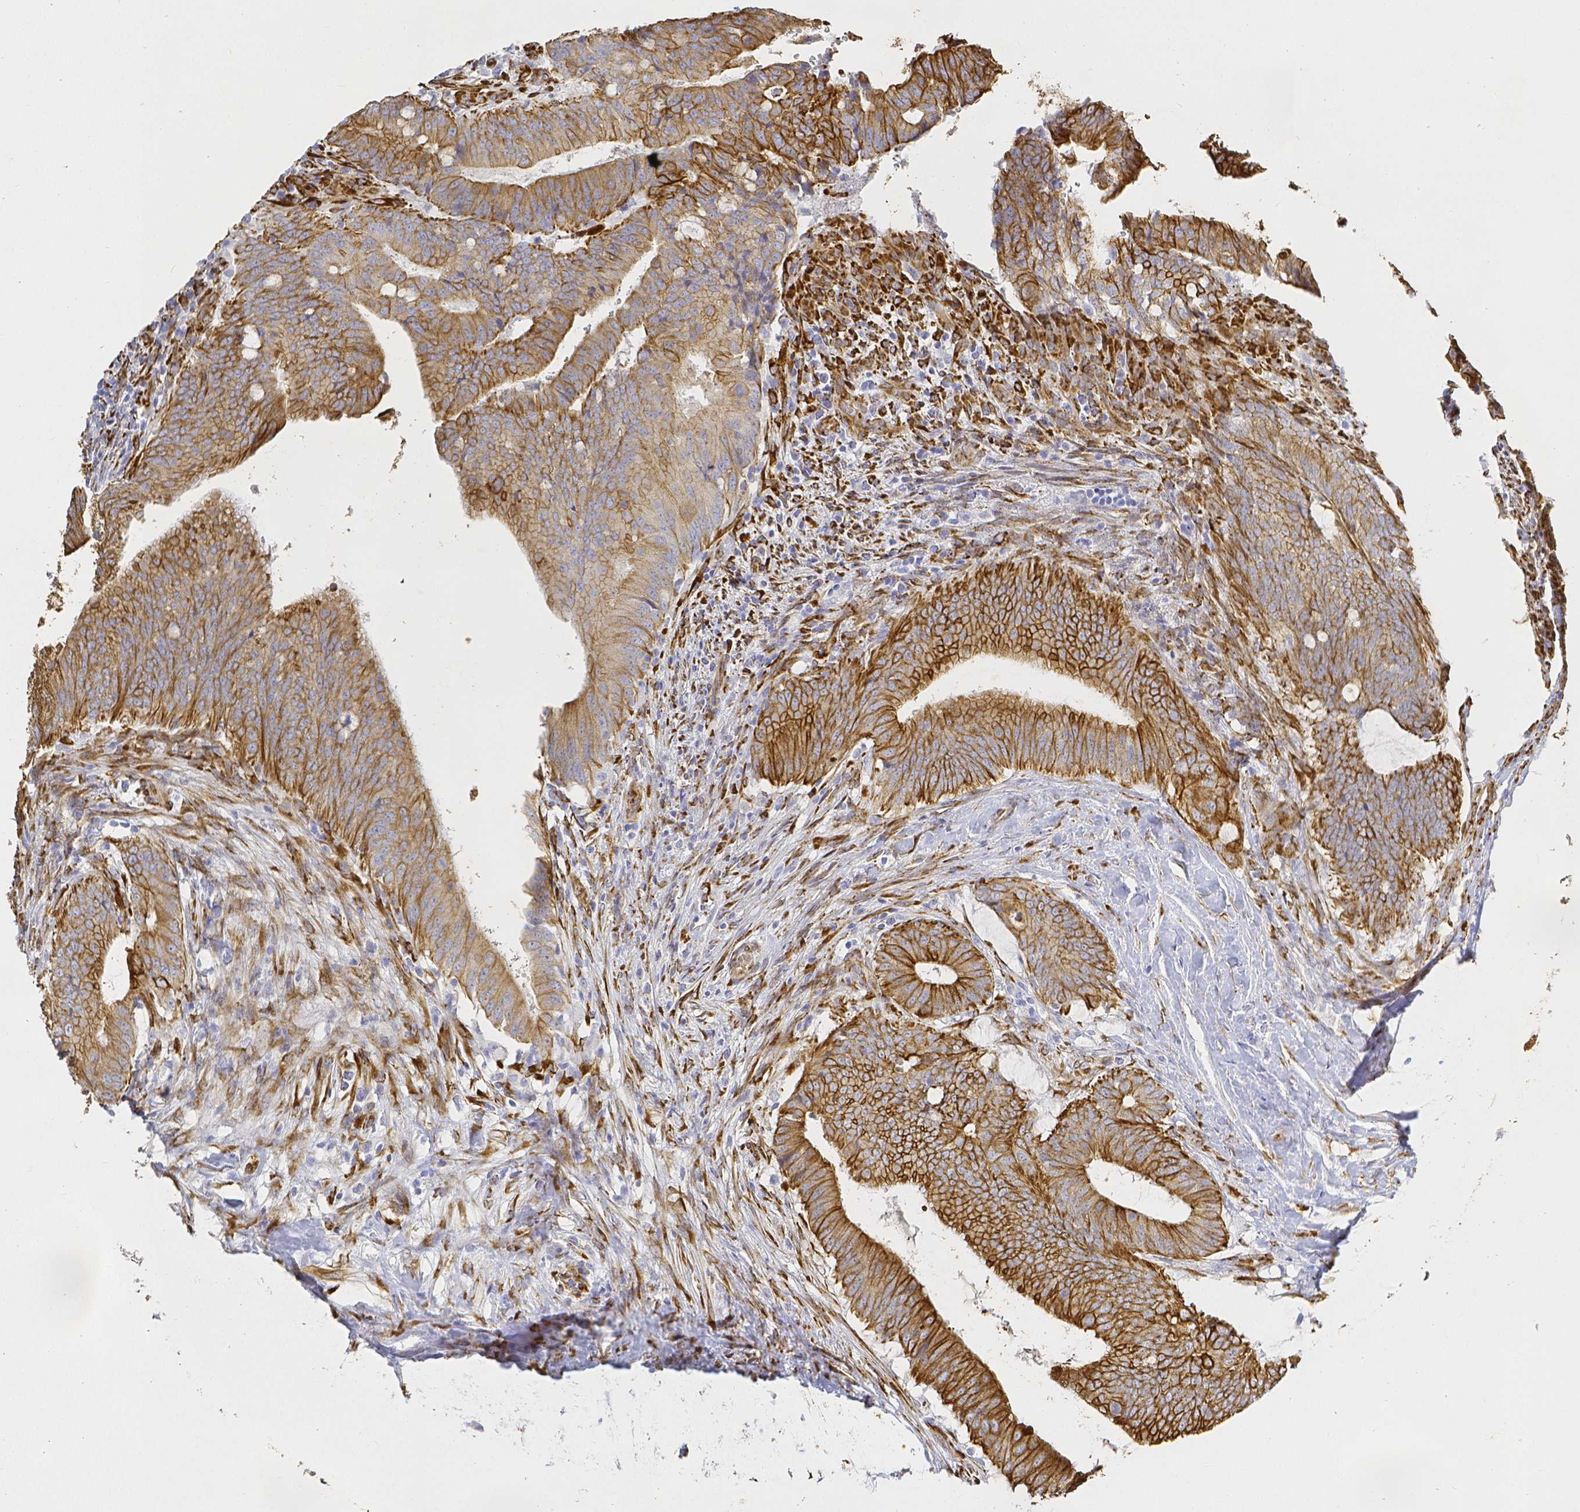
{"staining": {"intensity": "strong", "quantity": ">75%", "location": "cytoplasmic/membranous"}, "tissue": "colorectal cancer", "cell_type": "Tumor cells", "image_type": "cancer", "snomed": [{"axis": "morphology", "description": "Adenocarcinoma, NOS"}, {"axis": "topography", "description": "Colon"}], "caption": "Tumor cells show strong cytoplasmic/membranous expression in about >75% of cells in colorectal cancer. The staining was performed using DAB, with brown indicating positive protein expression. Nuclei are stained blue with hematoxylin.", "gene": "SMURF1", "patient": {"sex": "female", "age": 43}}